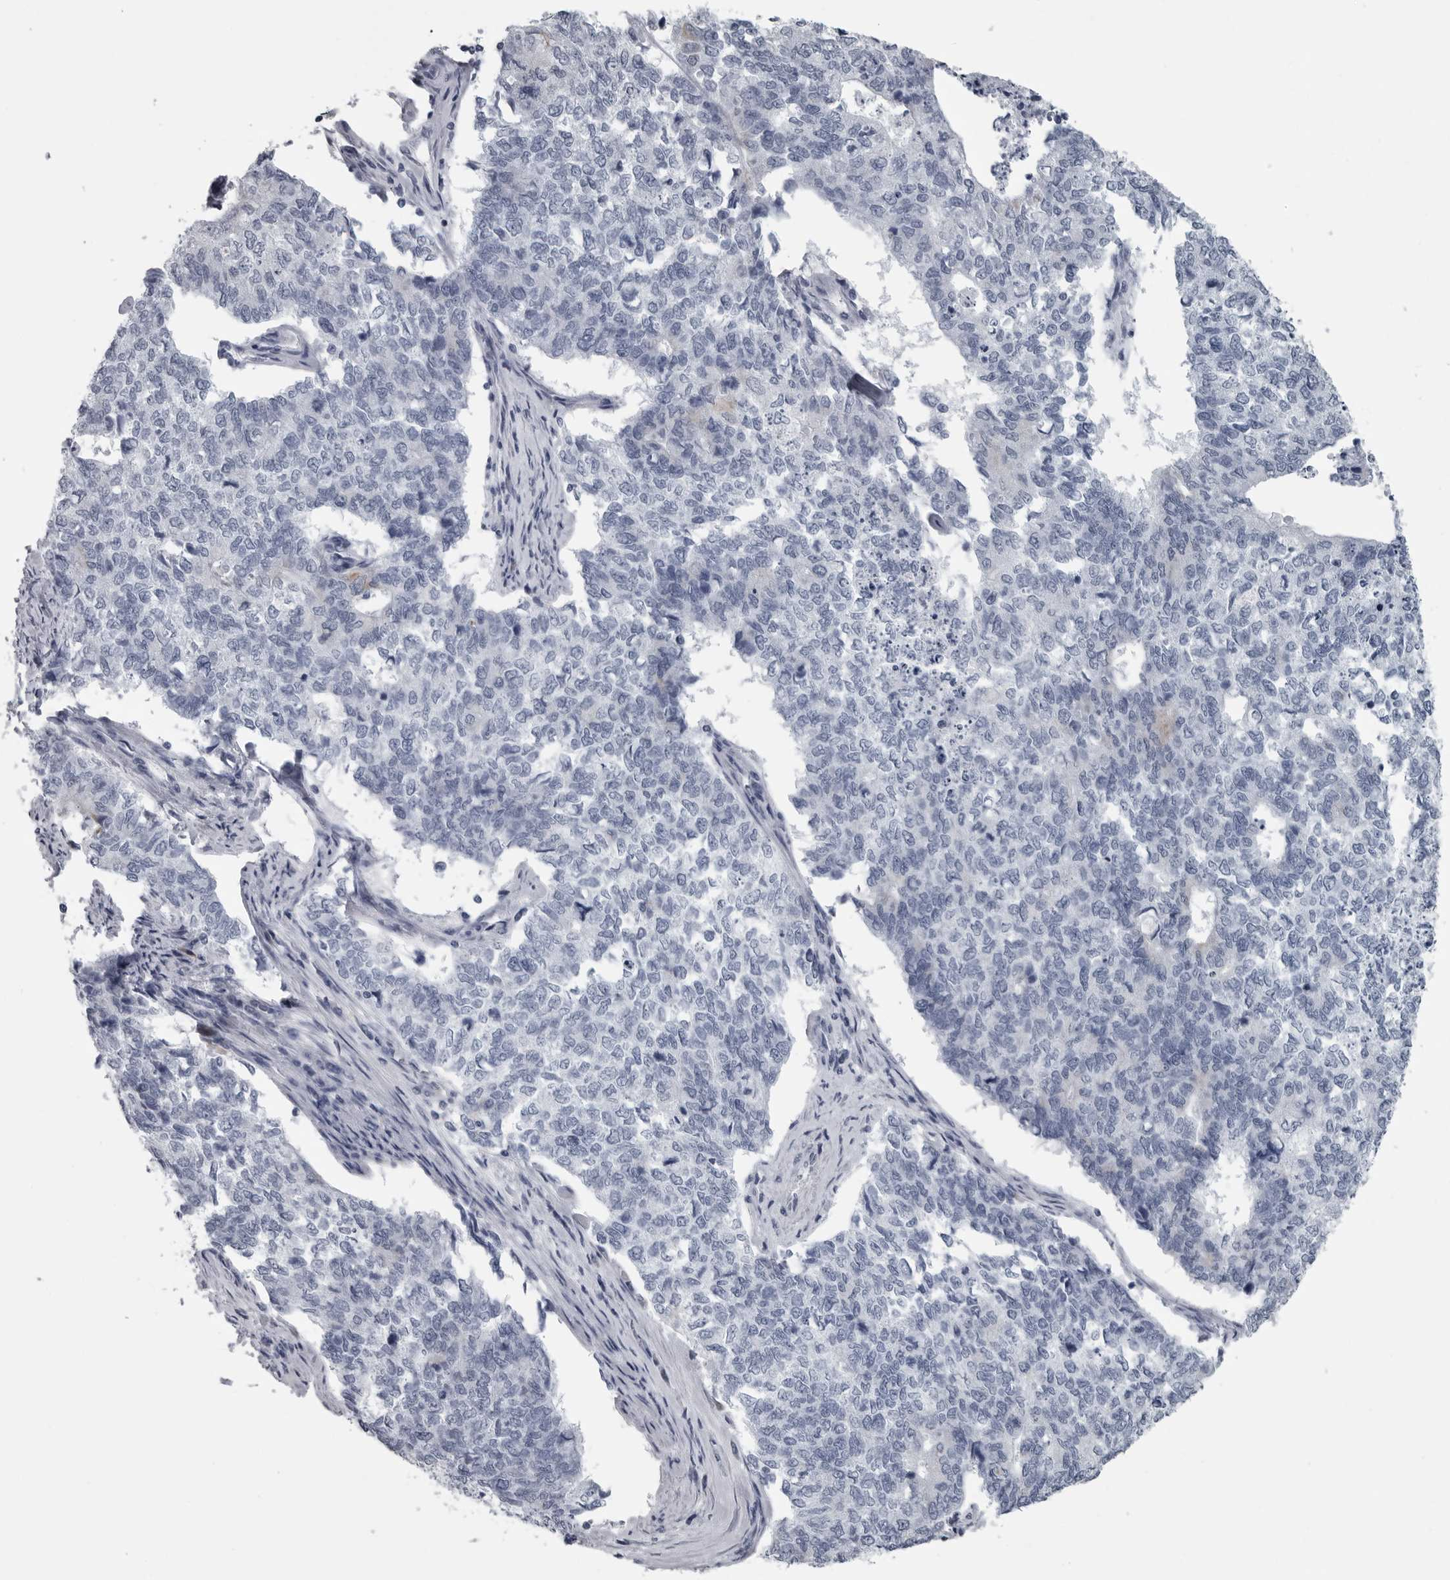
{"staining": {"intensity": "negative", "quantity": "none", "location": "none"}, "tissue": "cervical cancer", "cell_type": "Tumor cells", "image_type": "cancer", "snomed": [{"axis": "morphology", "description": "Squamous cell carcinoma, NOS"}, {"axis": "topography", "description": "Cervix"}], "caption": "Immunohistochemistry (IHC) histopathology image of cervical squamous cell carcinoma stained for a protein (brown), which demonstrates no expression in tumor cells.", "gene": "MYOC", "patient": {"sex": "female", "age": 63}}